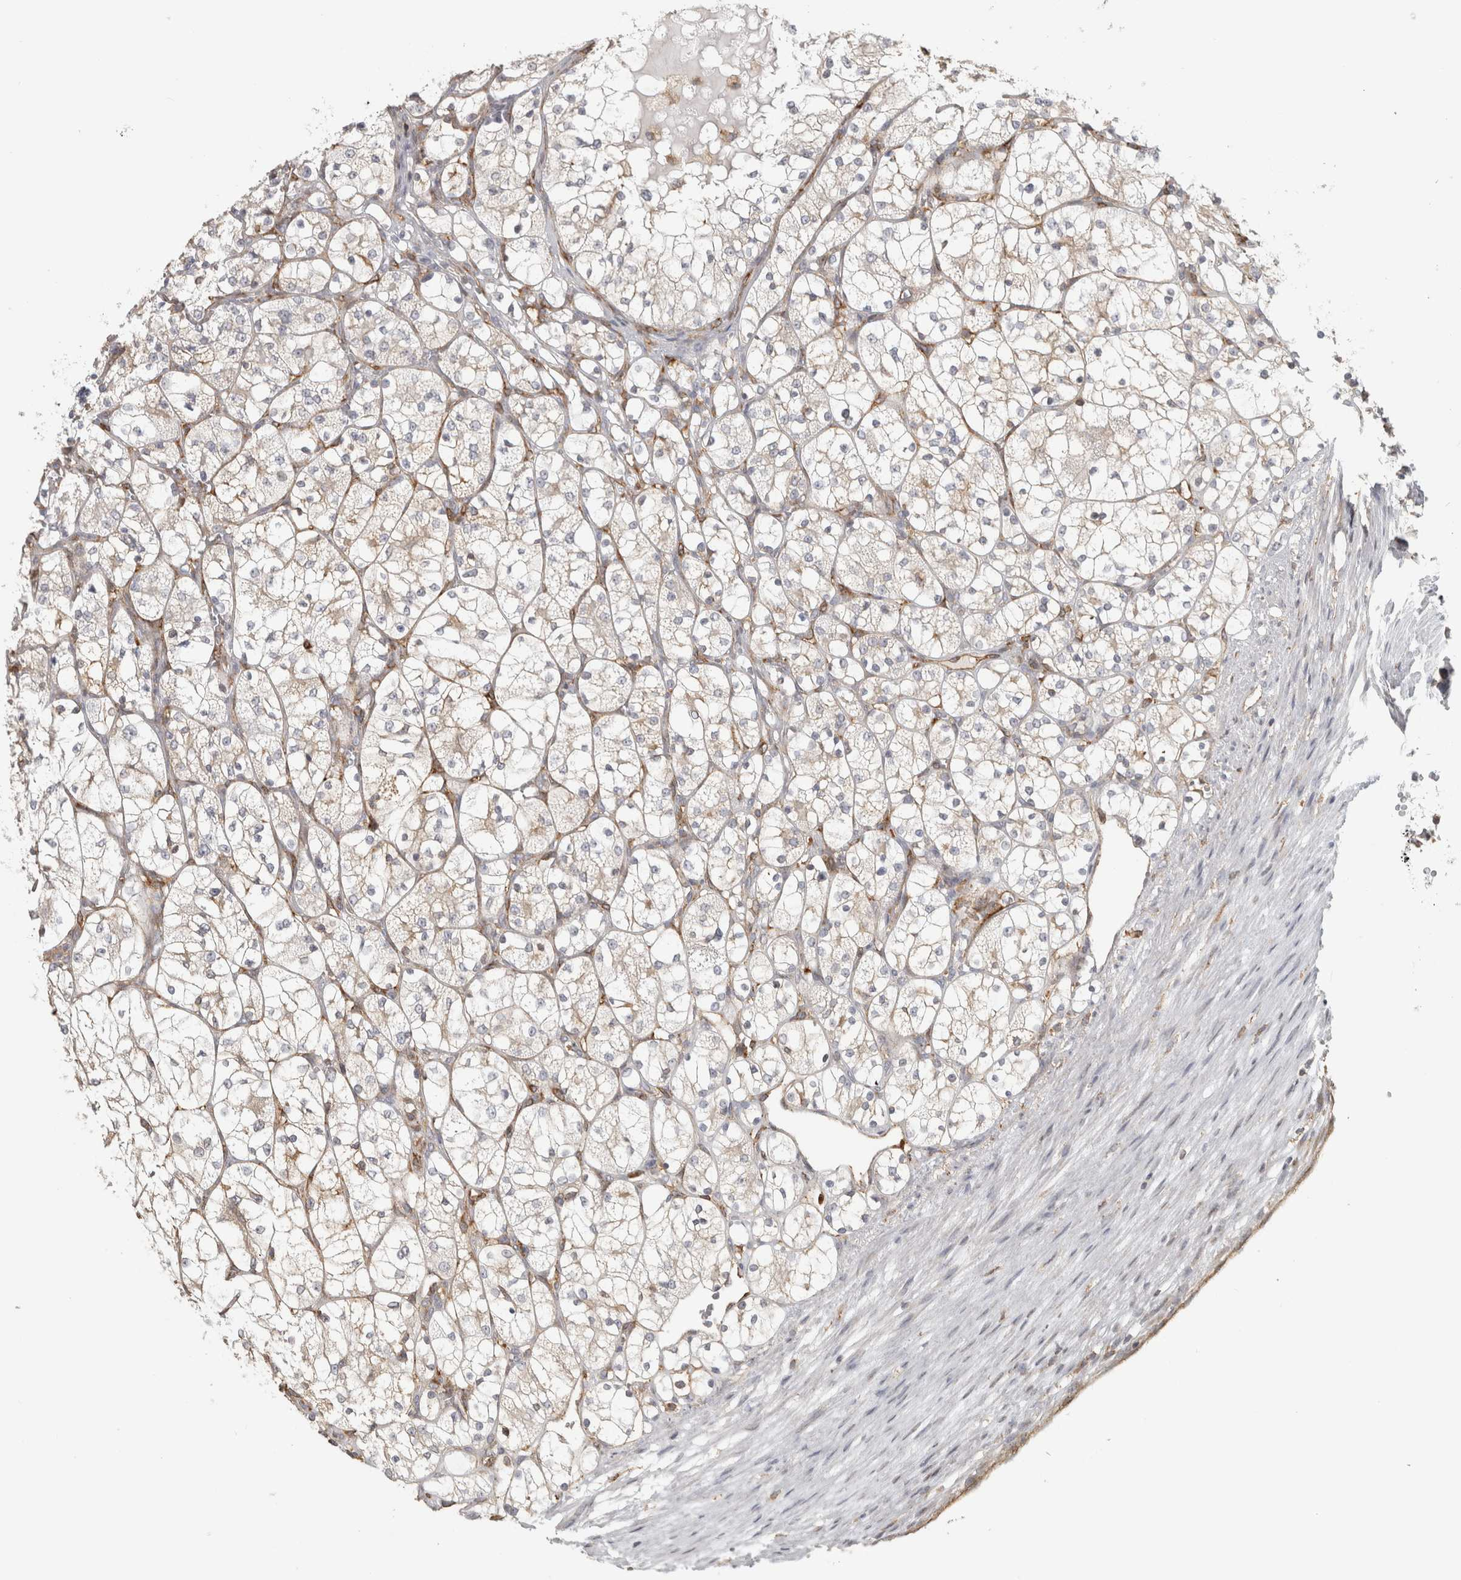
{"staining": {"intensity": "negative", "quantity": "none", "location": "none"}, "tissue": "renal cancer", "cell_type": "Tumor cells", "image_type": "cancer", "snomed": [{"axis": "morphology", "description": "Adenocarcinoma, NOS"}, {"axis": "topography", "description": "Kidney"}], "caption": "Immunohistochemistry of renal cancer (adenocarcinoma) shows no staining in tumor cells.", "gene": "HLA-E", "patient": {"sex": "female", "age": 69}}